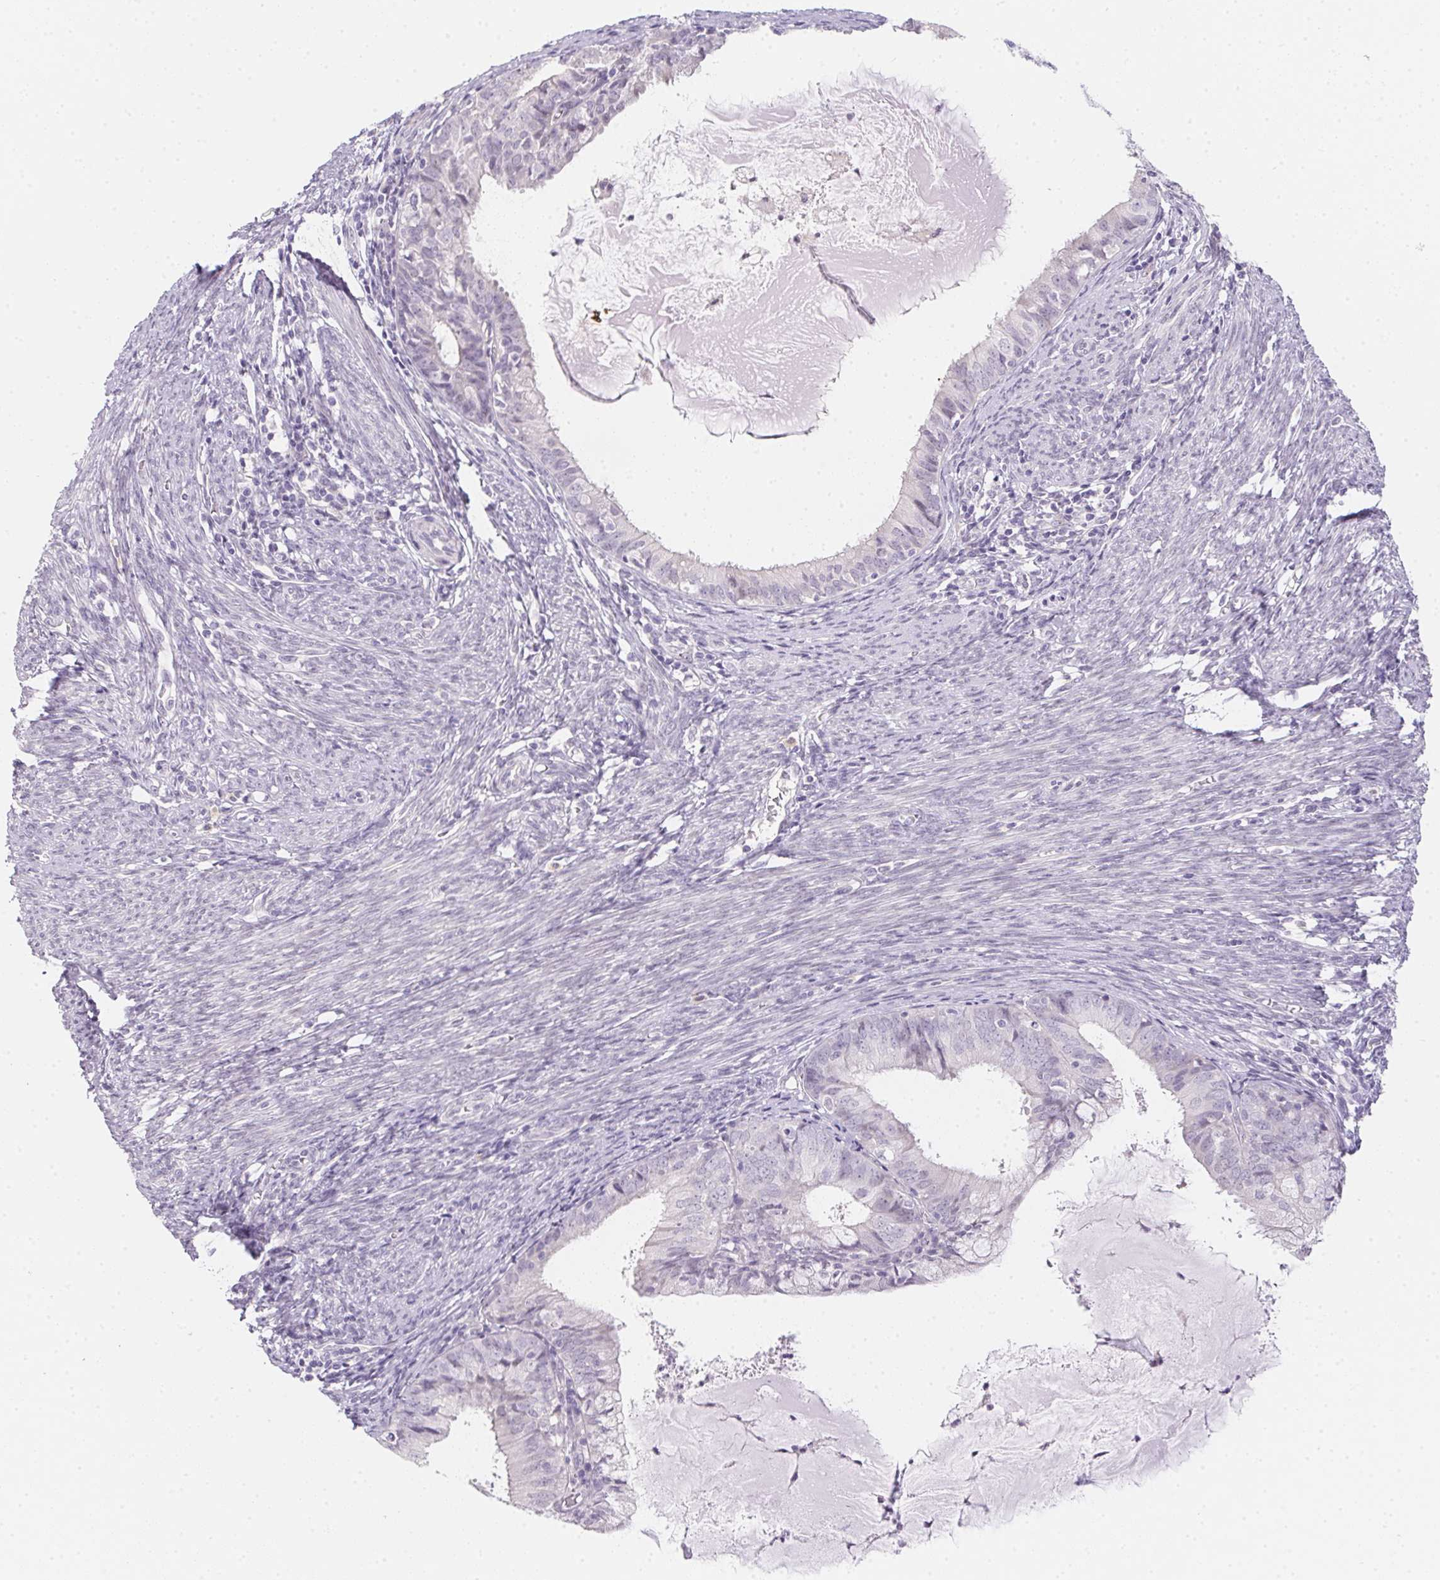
{"staining": {"intensity": "negative", "quantity": "none", "location": "none"}, "tissue": "endometrial cancer", "cell_type": "Tumor cells", "image_type": "cancer", "snomed": [{"axis": "morphology", "description": "Adenocarcinoma, NOS"}, {"axis": "topography", "description": "Endometrium"}], "caption": "IHC image of endometrial cancer (adenocarcinoma) stained for a protein (brown), which demonstrates no positivity in tumor cells.", "gene": "MORC1", "patient": {"sex": "female", "age": 57}}